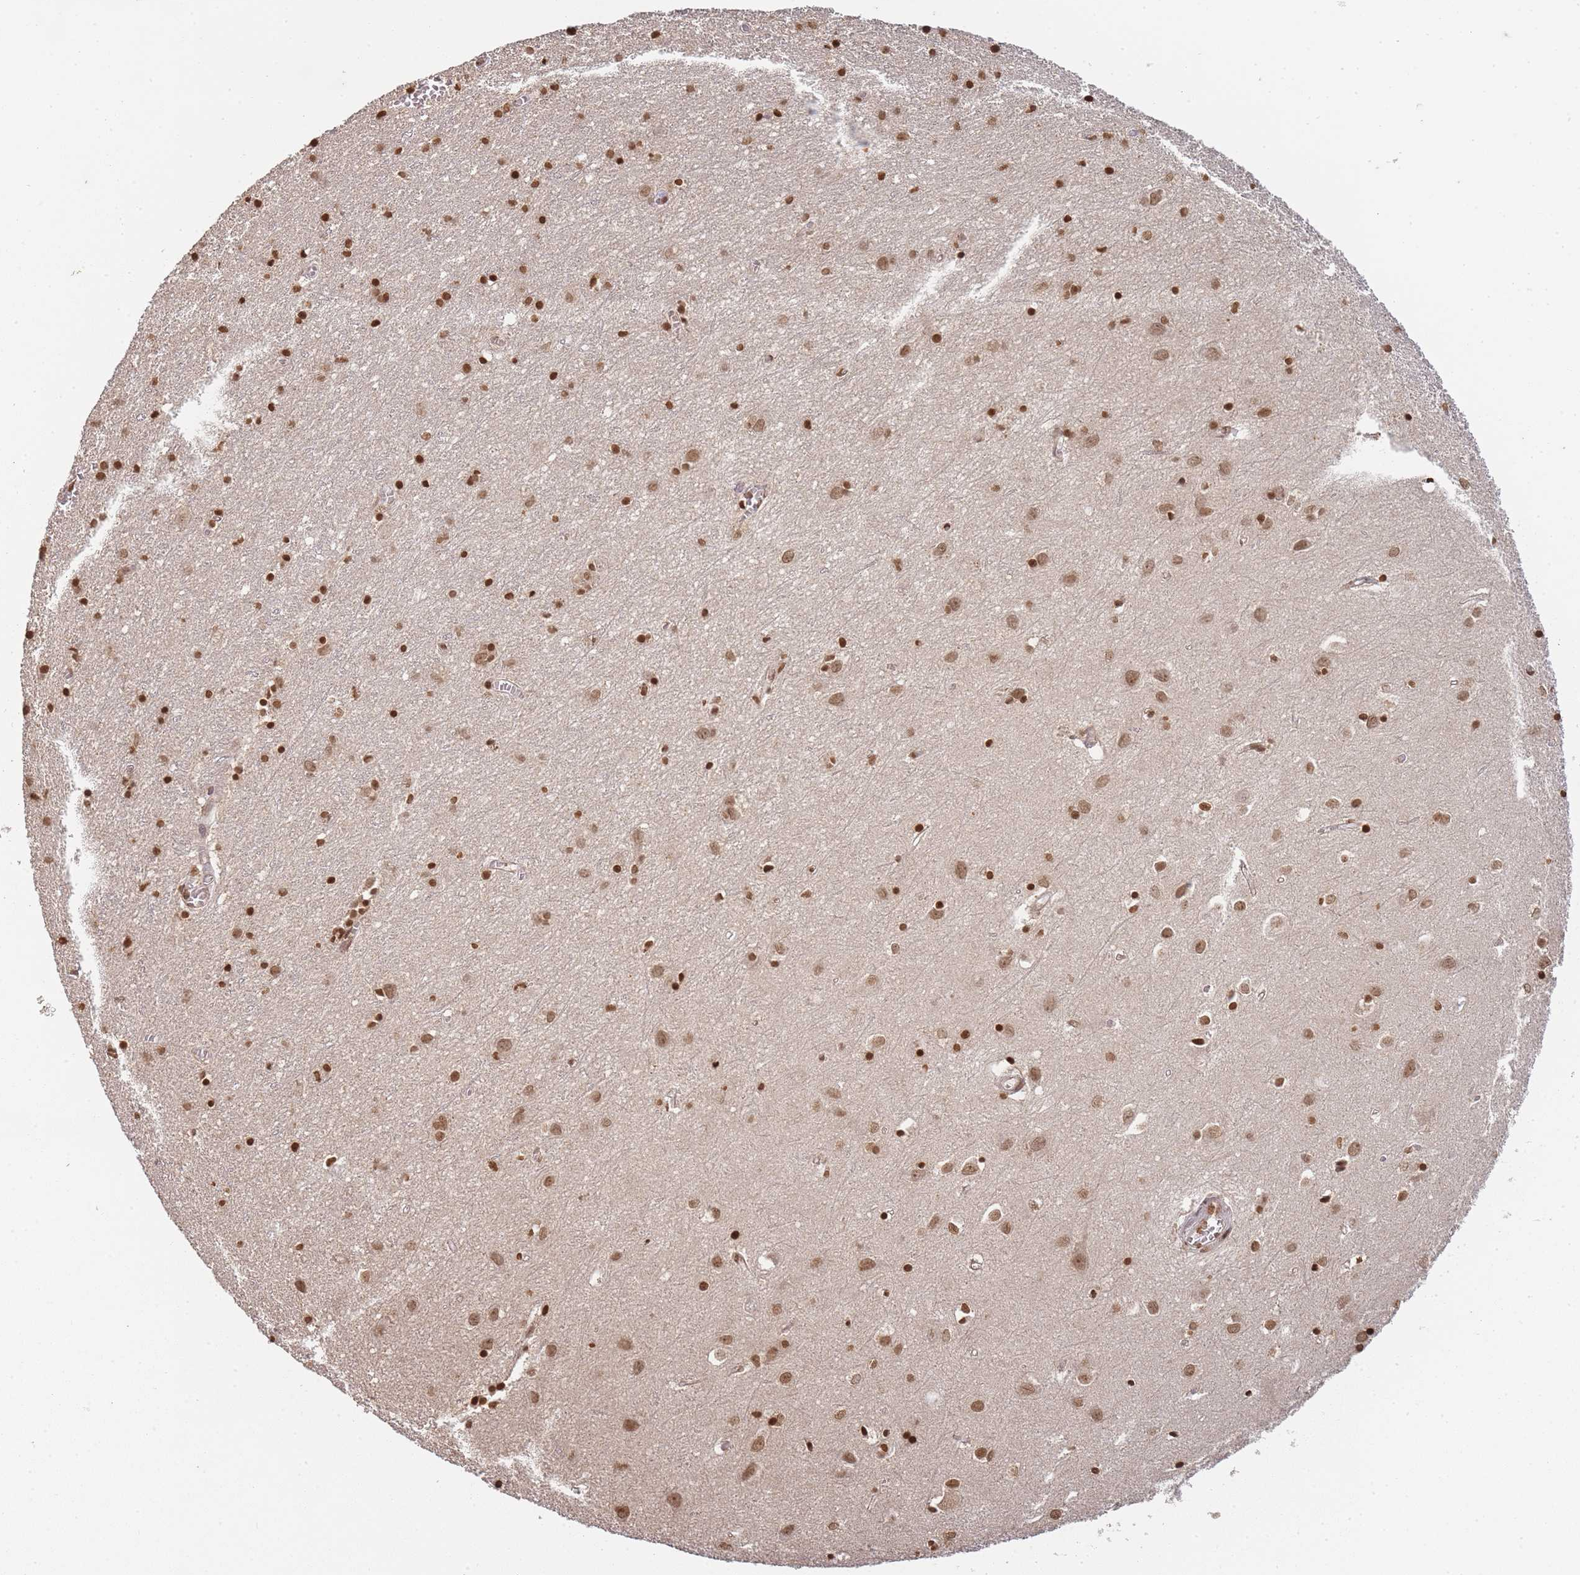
{"staining": {"intensity": "moderate", "quantity": ">75%", "location": "nuclear"}, "tissue": "cerebral cortex", "cell_type": "Endothelial cells", "image_type": "normal", "snomed": [{"axis": "morphology", "description": "Normal tissue, NOS"}, {"axis": "topography", "description": "Cerebral cortex"}], "caption": "The histopathology image displays immunohistochemical staining of normal cerebral cortex. There is moderate nuclear staining is seen in approximately >75% of endothelial cells. (IHC, brightfield microscopy, high magnification).", "gene": "WWTR1", "patient": {"sex": "female", "age": 64}}